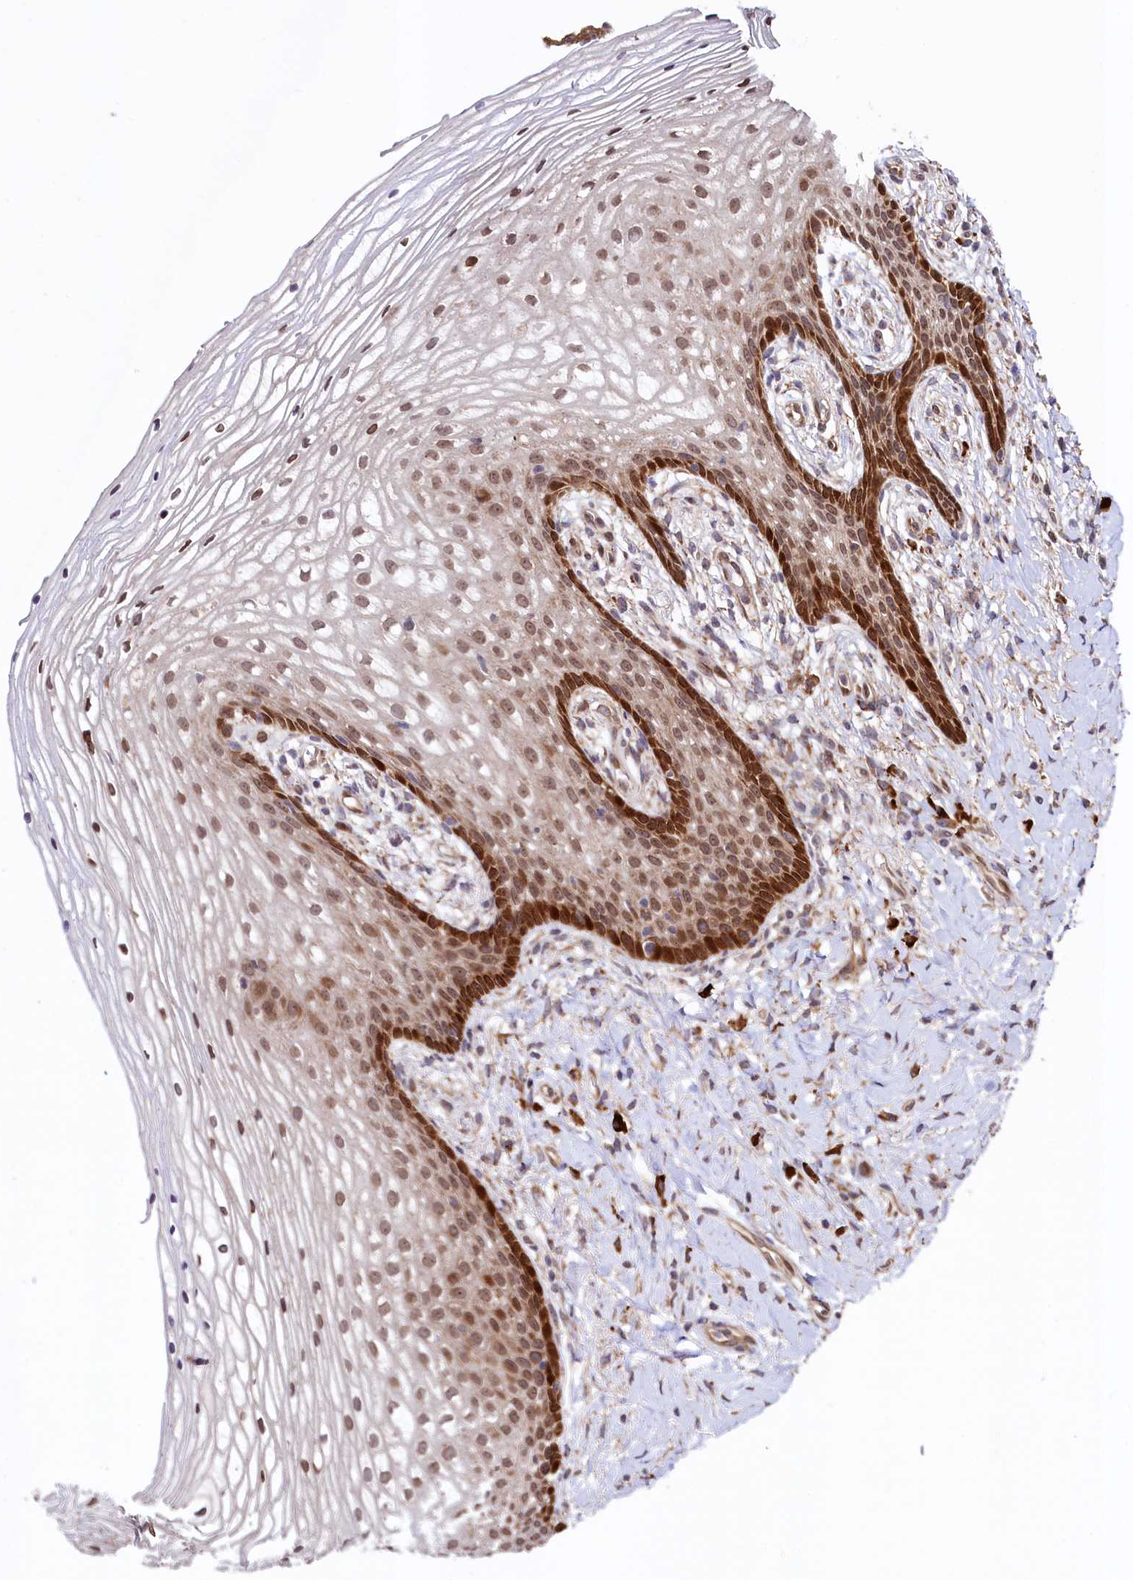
{"staining": {"intensity": "moderate", "quantity": ">75%", "location": "nuclear"}, "tissue": "vagina", "cell_type": "Squamous epithelial cells", "image_type": "normal", "snomed": [{"axis": "morphology", "description": "Normal tissue, NOS"}, {"axis": "topography", "description": "Vagina"}], "caption": "The immunohistochemical stain highlights moderate nuclear staining in squamous epithelial cells of normal vagina. (Brightfield microscopy of DAB IHC at high magnification).", "gene": "C5orf15", "patient": {"sex": "female", "age": 60}}